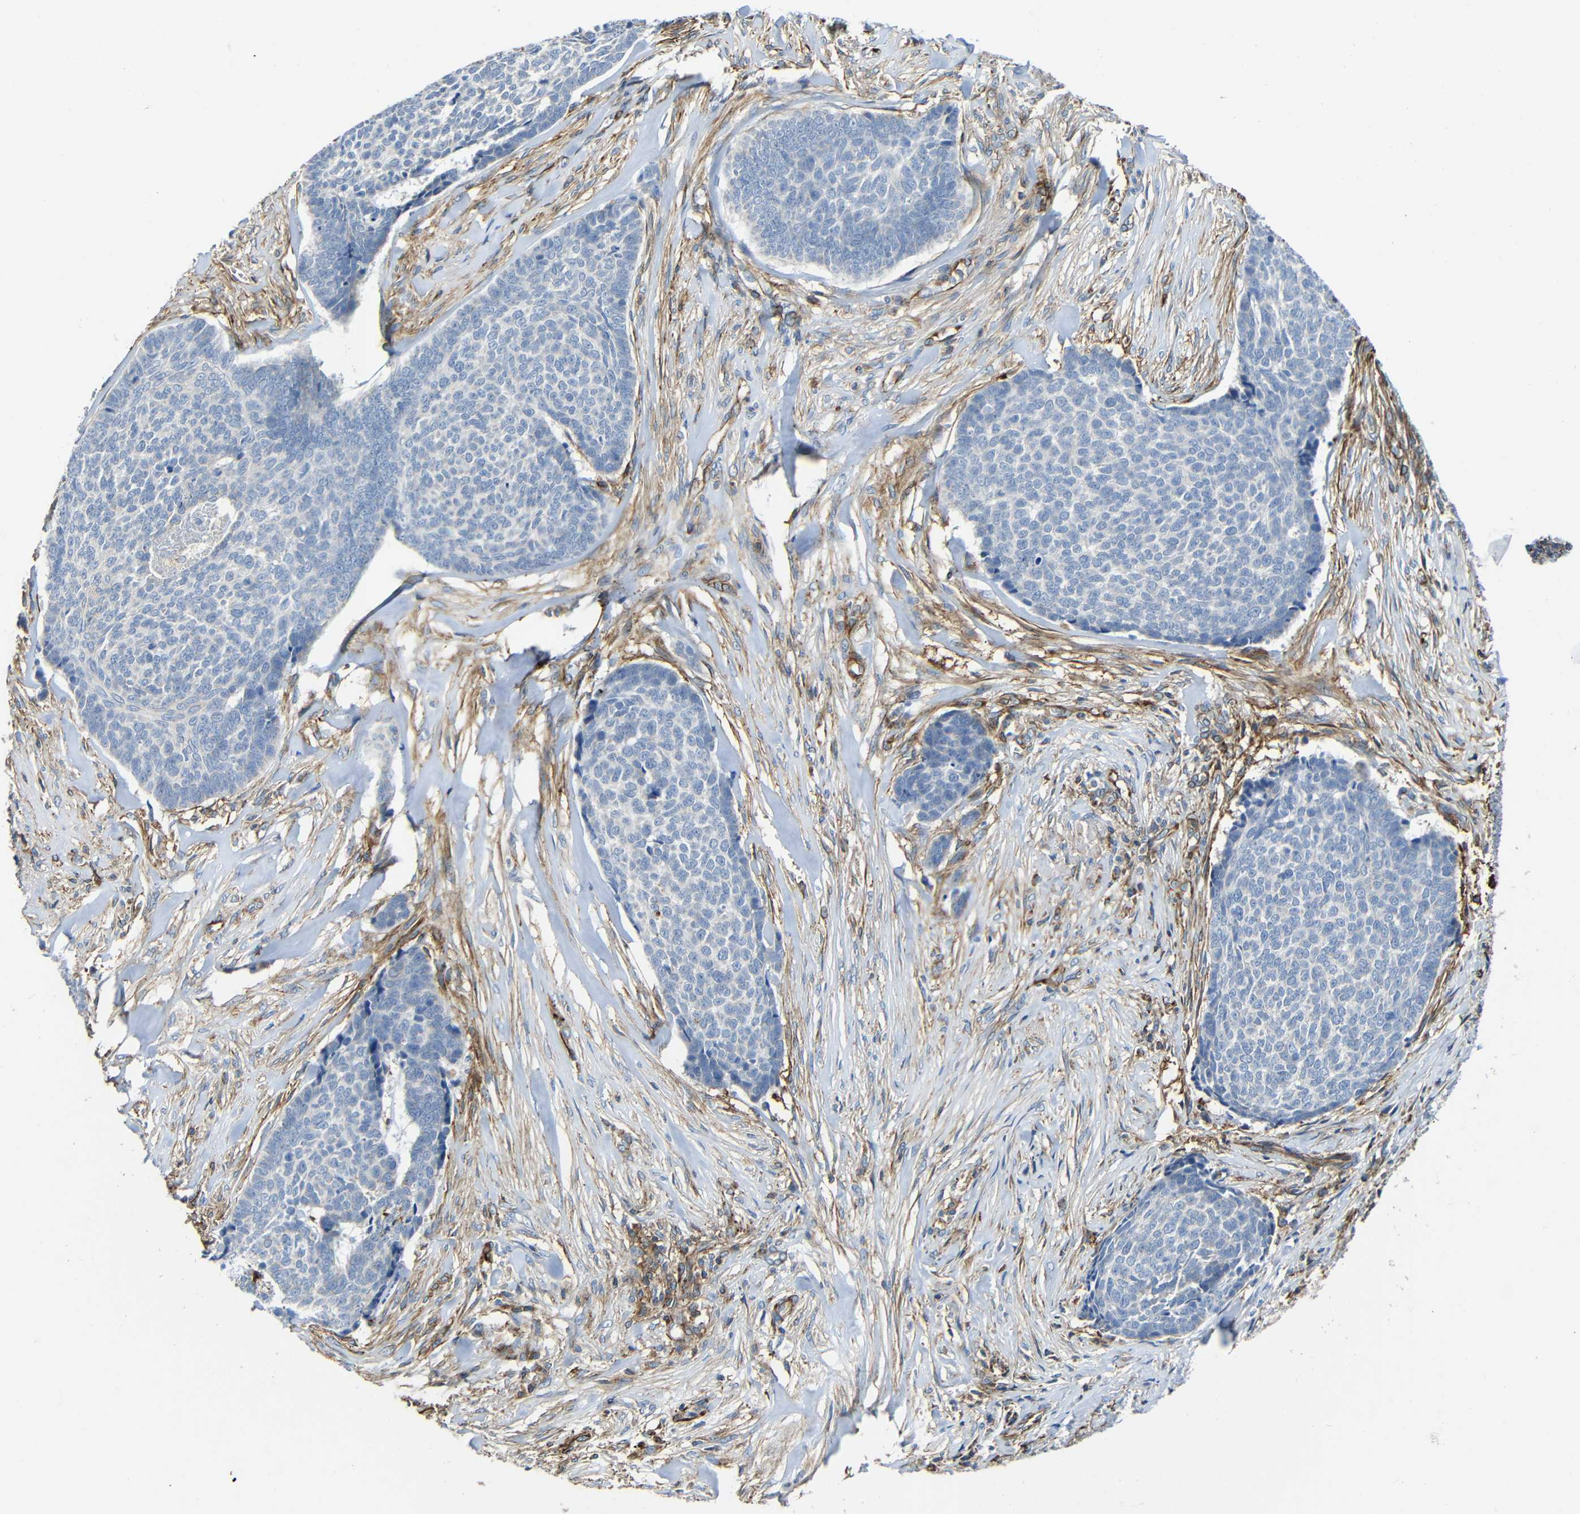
{"staining": {"intensity": "negative", "quantity": "none", "location": "none"}, "tissue": "skin cancer", "cell_type": "Tumor cells", "image_type": "cancer", "snomed": [{"axis": "morphology", "description": "Basal cell carcinoma"}, {"axis": "topography", "description": "Skin"}], "caption": "An immunohistochemistry histopathology image of skin cancer is shown. There is no staining in tumor cells of skin cancer. The staining was performed using DAB to visualize the protein expression in brown, while the nuclei were stained in blue with hematoxylin (Magnification: 20x).", "gene": "IGSF10", "patient": {"sex": "male", "age": 84}}